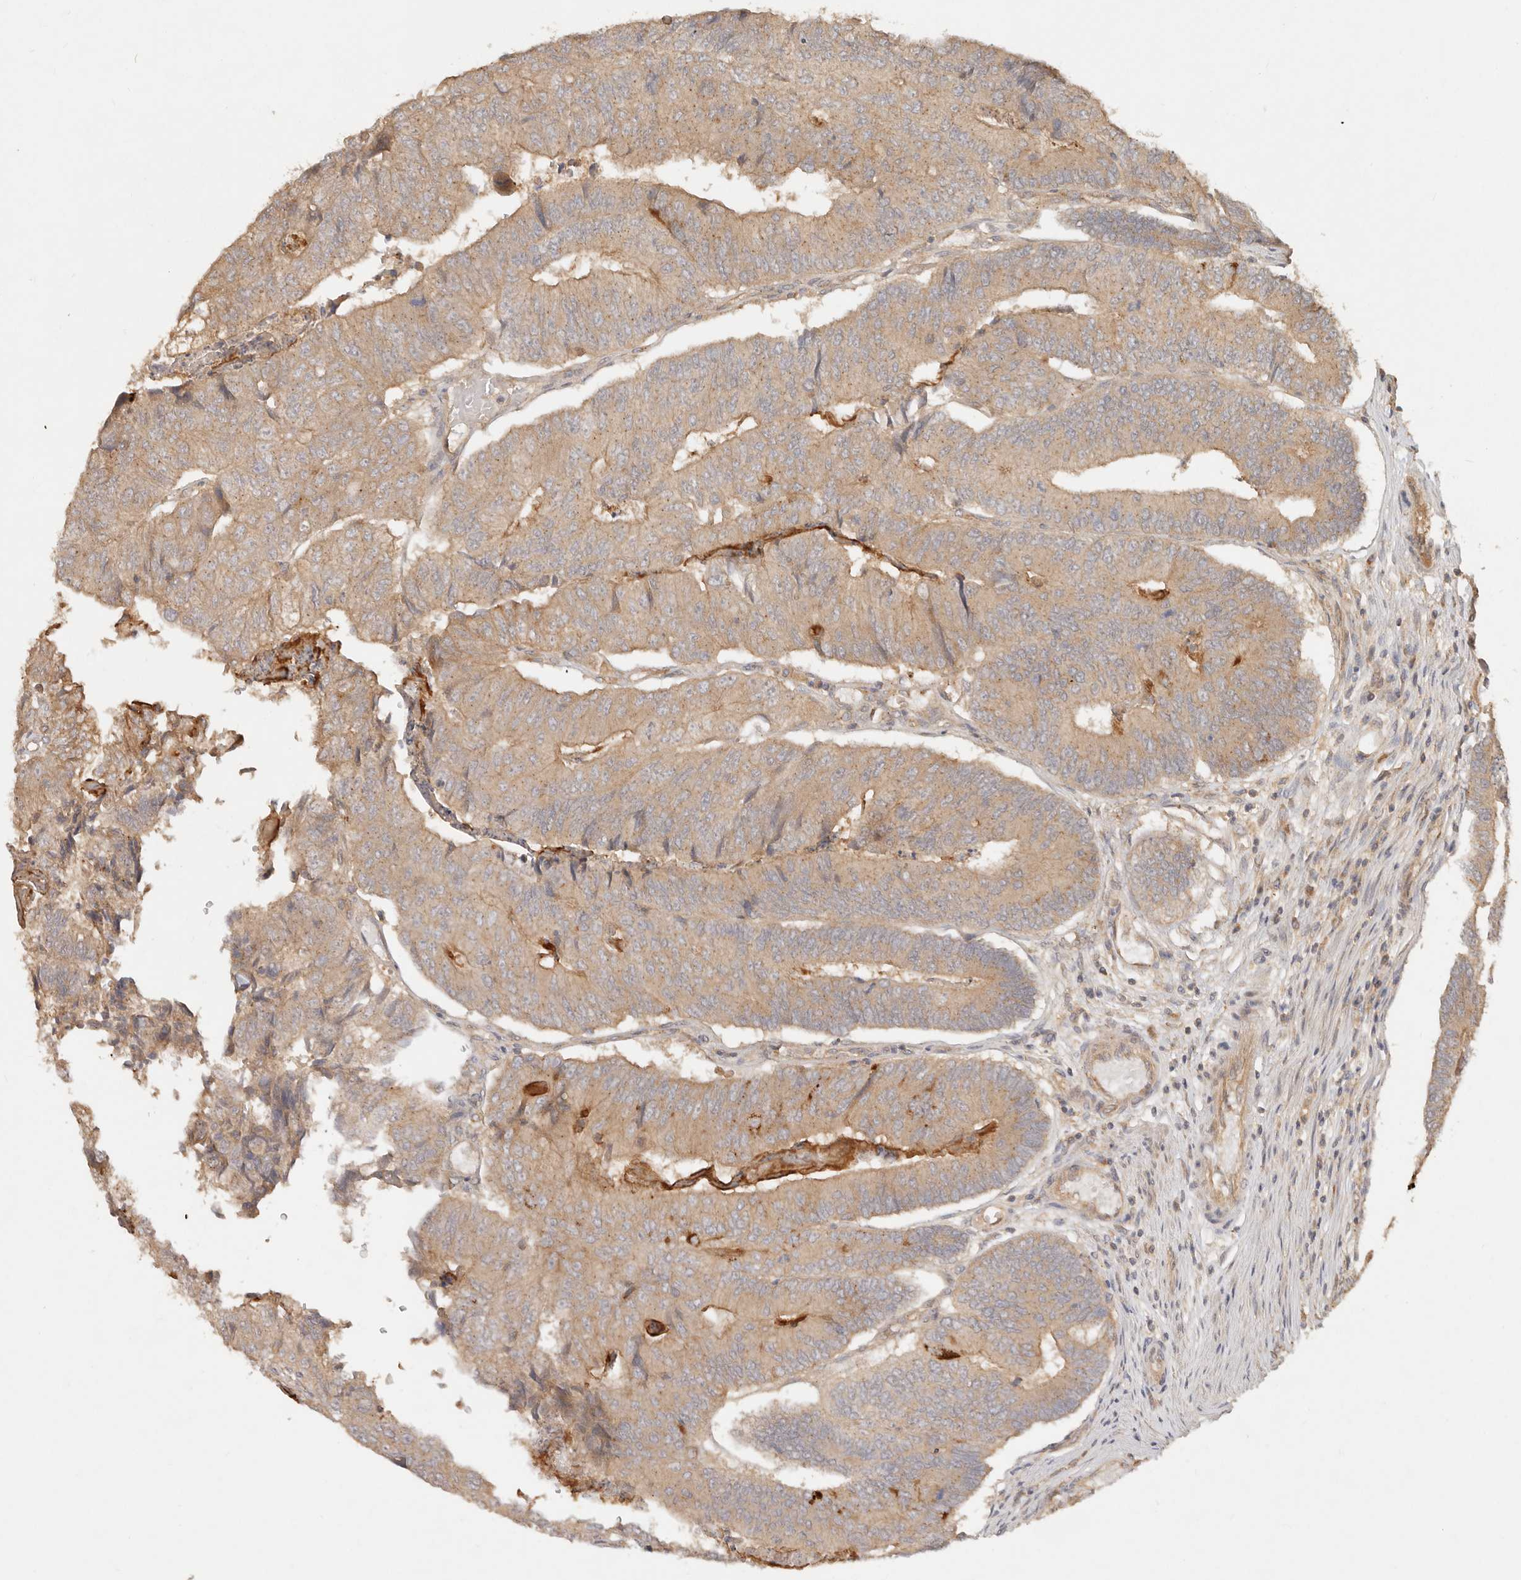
{"staining": {"intensity": "moderate", "quantity": ">75%", "location": "cytoplasmic/membranous"}, "tissue": "colorectal cancer", "cell_type": "Tumor cells", "image_type": "cancer", "snomed": [{"axis": "morphology", "description": "Adenocarcinoma, NOS"}, {"axis": "topography", "description": "Colon"}], "caption": "Tumor cells exhibit moderate cytoplasmic/membranous expression in approximately >75% of cells in colorectal cancer. (DAB = brown stain, brightfield microscopy at high magnification).", "gene": "HECTD3", "patient": {"sex": "female", "age": 67}}